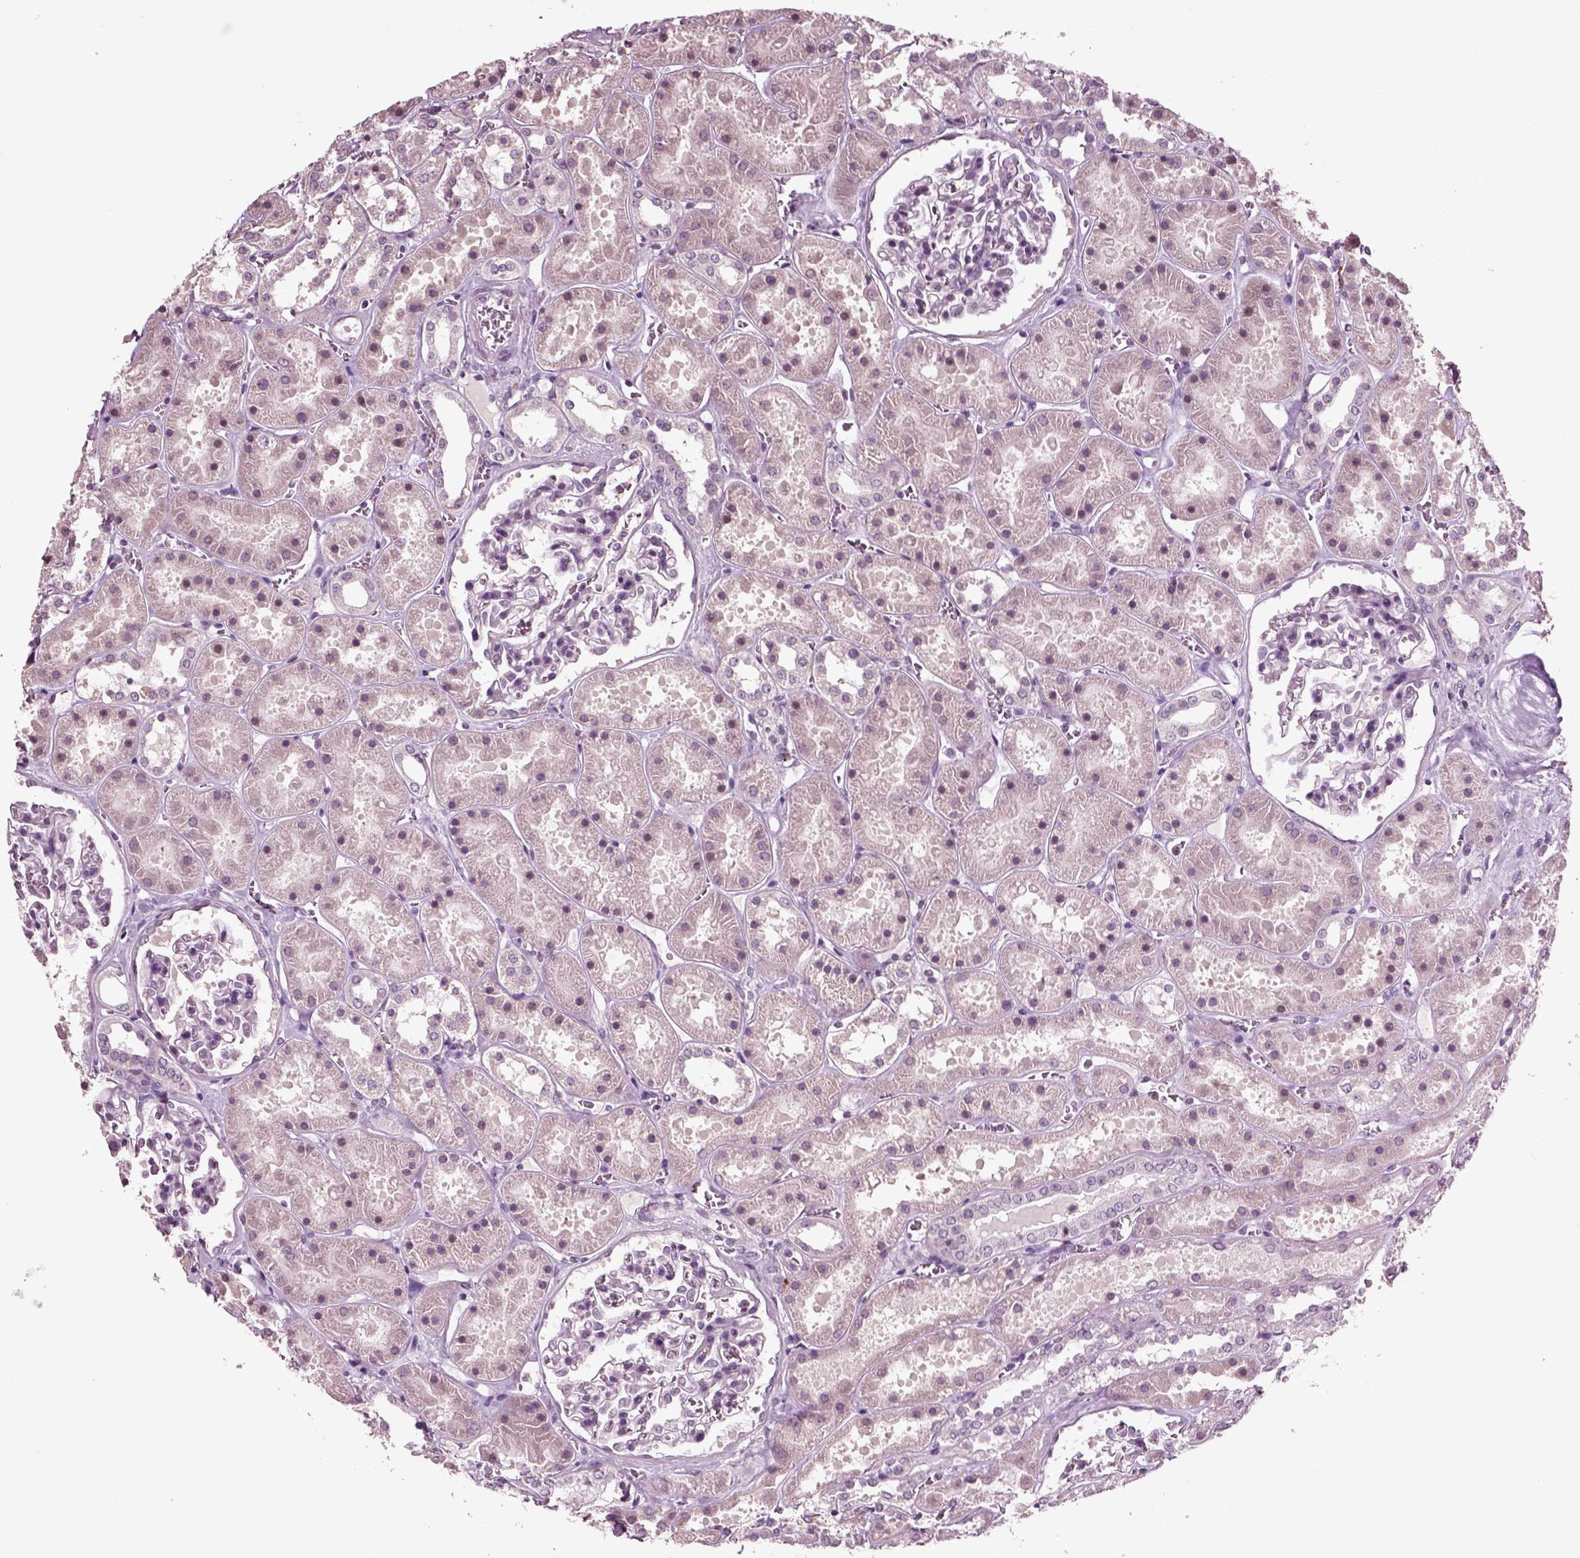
{"staining": {"intensity": "negative", "quantity": "none", "location": "none"}, "tissue": "kidney", "cell_type": "Cells in glomeruli", "image_type": "normal", "snomed": [{"axis": "morphology", "description": "Normal tissue, NOS"}, {"axis": "topography", "description": "Kidney"}], "caption": "The immunohistochemistry (IHC) histopathology image has no significant expression in cells in glomeruli of kidney. Nuclei are stained in blue.", "gene": "CHGB", "patient": {"sex": "female", "age": 41}}